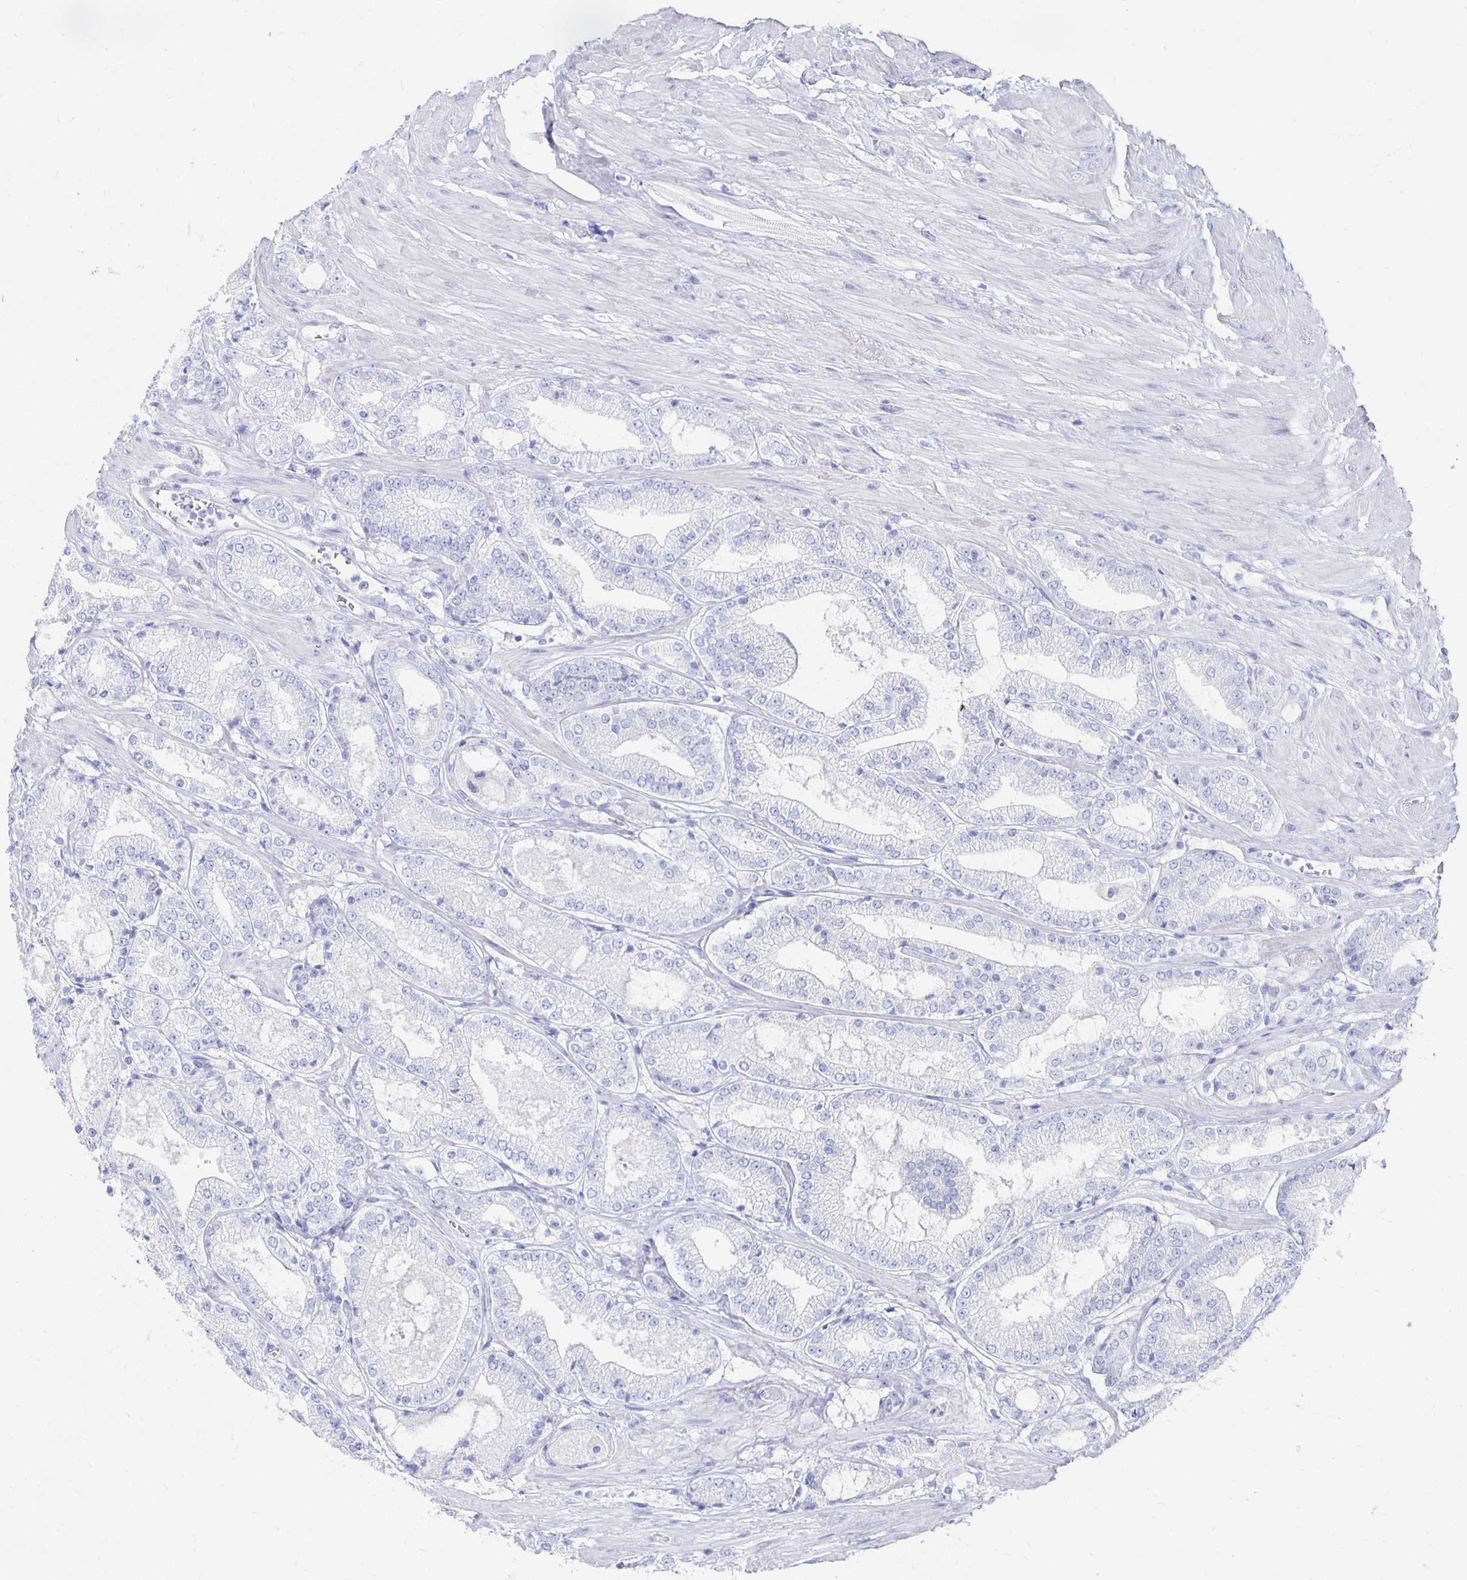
{"staining": {"intensity": "negative", "quantity": "none", "location": "none"}, "tissue": "prostate cancer", "cell_type": "Tumor cells", "image_type": "cancer", "snomed": [{"axis": "morphology", "description": "Adenocarcinoma, High grade"}, {"axis": "topography", "description": "Prostate"}], "caption": "This is an immunohistochemistry micrograph of human prostate cancer (adenocarcinoma (high-grade)). There is no expression in tumor cells.", "gene": "PRDM7", "patient": {"sex": "male", "age": 64}}